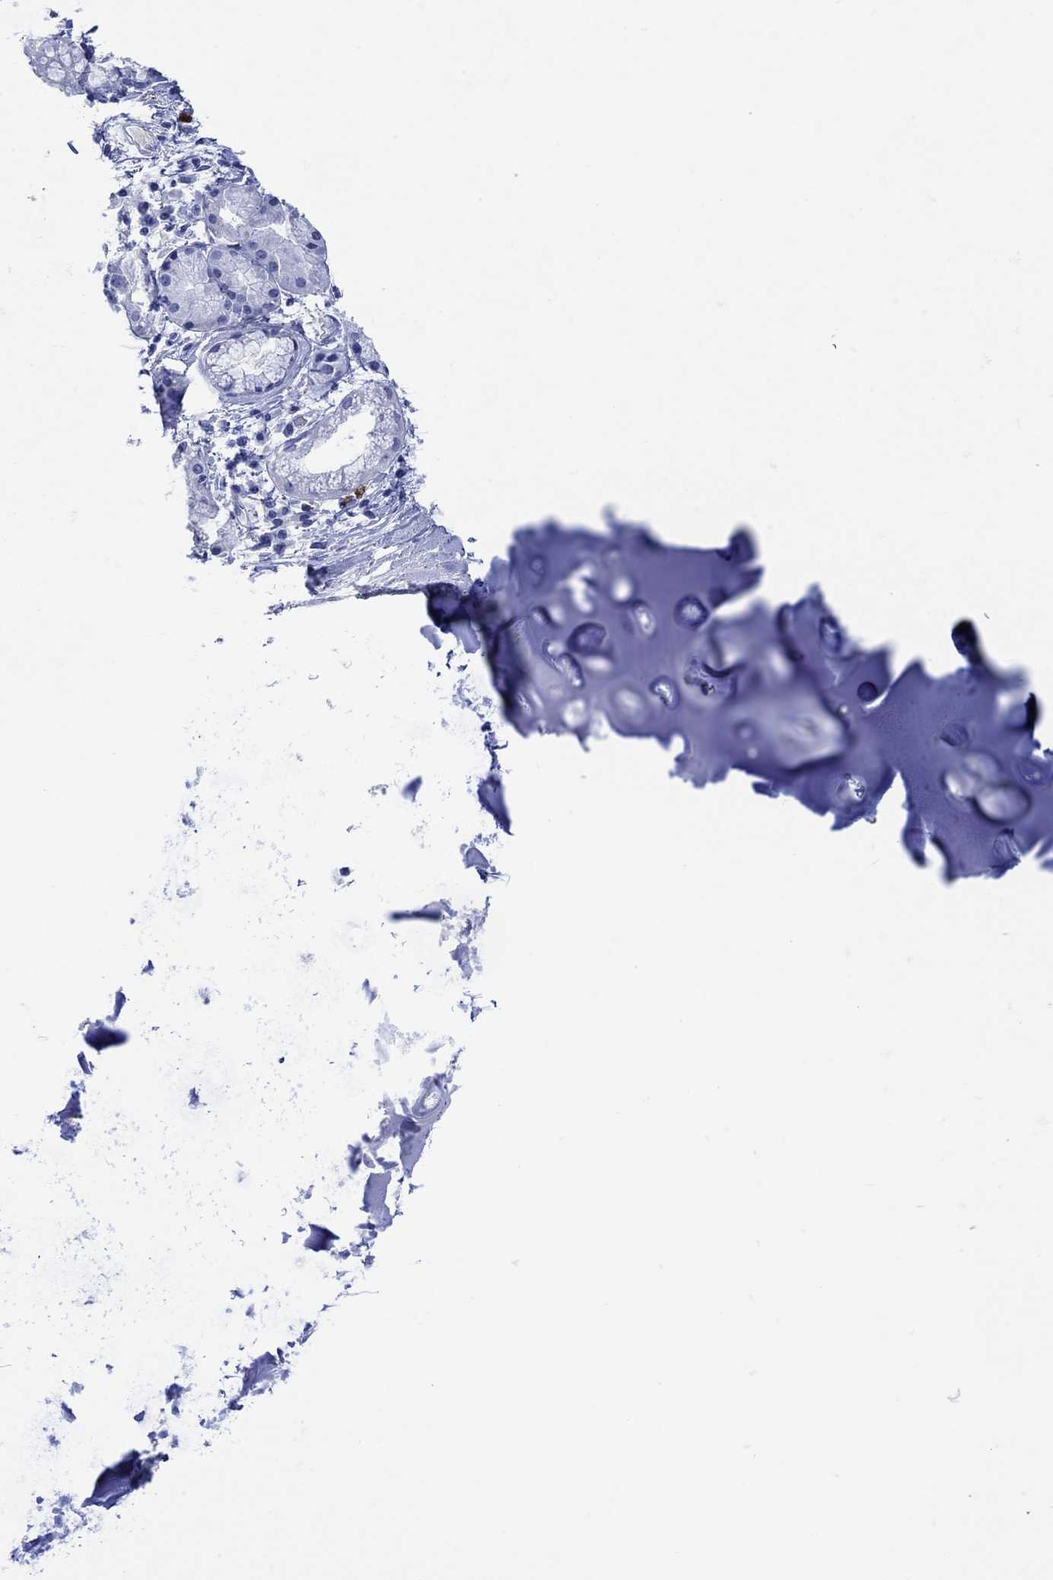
{"staining": {"intensity": "negative", "quantity": "none", "location": "none"}, "tissue": "bronchus", "cell_type": "Respiratory epithelial cells", "image_type": "normal", "snomed": [{"axis": "morphology", "description": "Normal tissue, NOS"}, {"axis": "topography", "description": "Bronchus"}, {"axis": "topography", "description": "Lung"}], "caption": "The histopathology image displays no significant staining in respiratory epithelial cells of bronchus.", "gene": "LINGO3", "patient": {"sex": "female", "age": 57}}